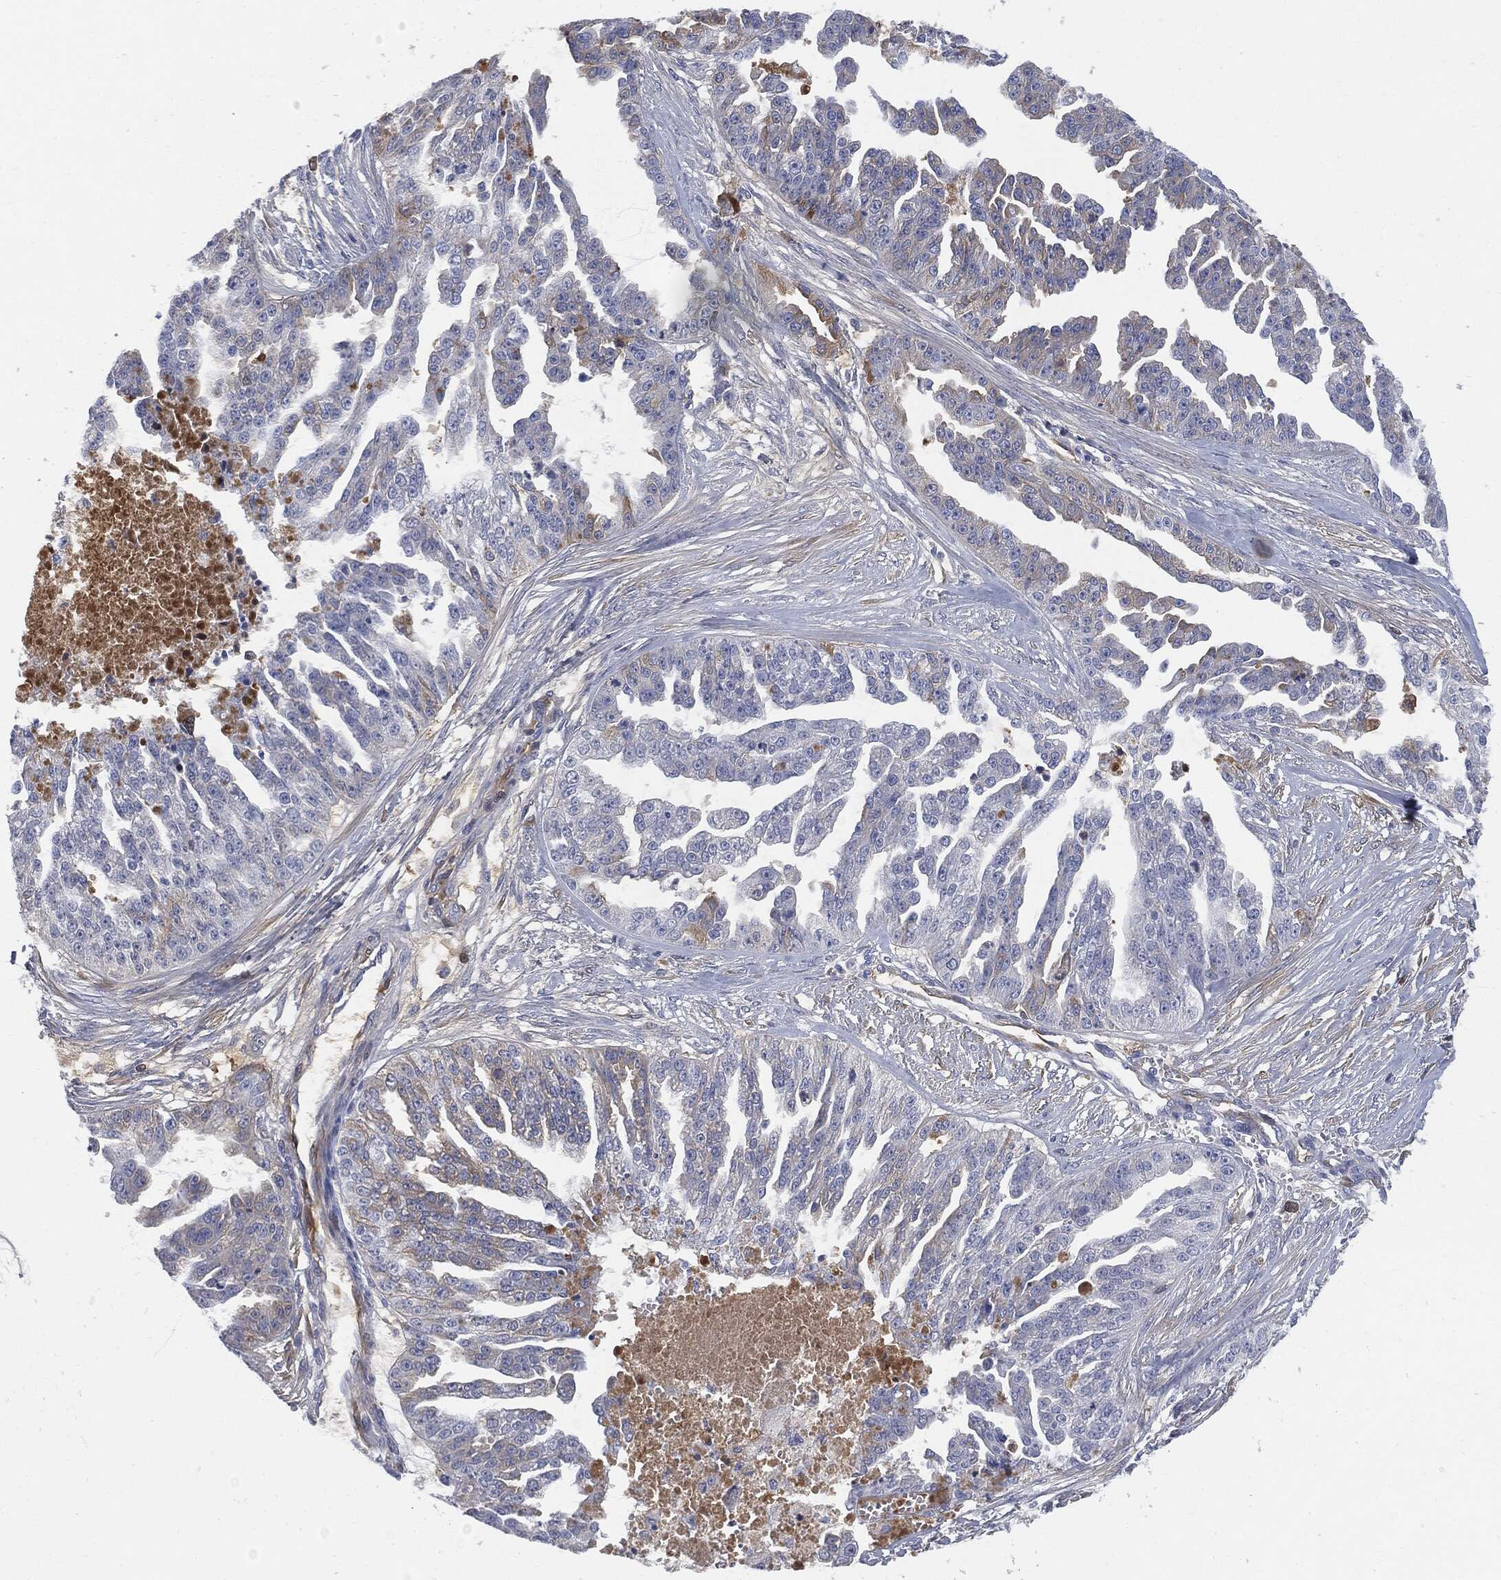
{"staining": {"intensity": "moderate", "quantity": "<25%", "location": "cytoplasmic/membranous"}, "tissue": "ovarian cancer", "cell_type": "Tumor cells", "image_type": "cancer", "snomed": [{"axis": "morphology", "description": "Cystadenocarcinoma, serous, NOS"}, {"axis": "topography", "description": "Ovary"}], "caption": "This is an image of immunohistochemistry (IHC) staining of ovarian cancer, which shows moderate expression in the cytoplasmic/membranous of tumor cells.", "gene": "BTK", "patient": {"sex": "female", "age": 58}}